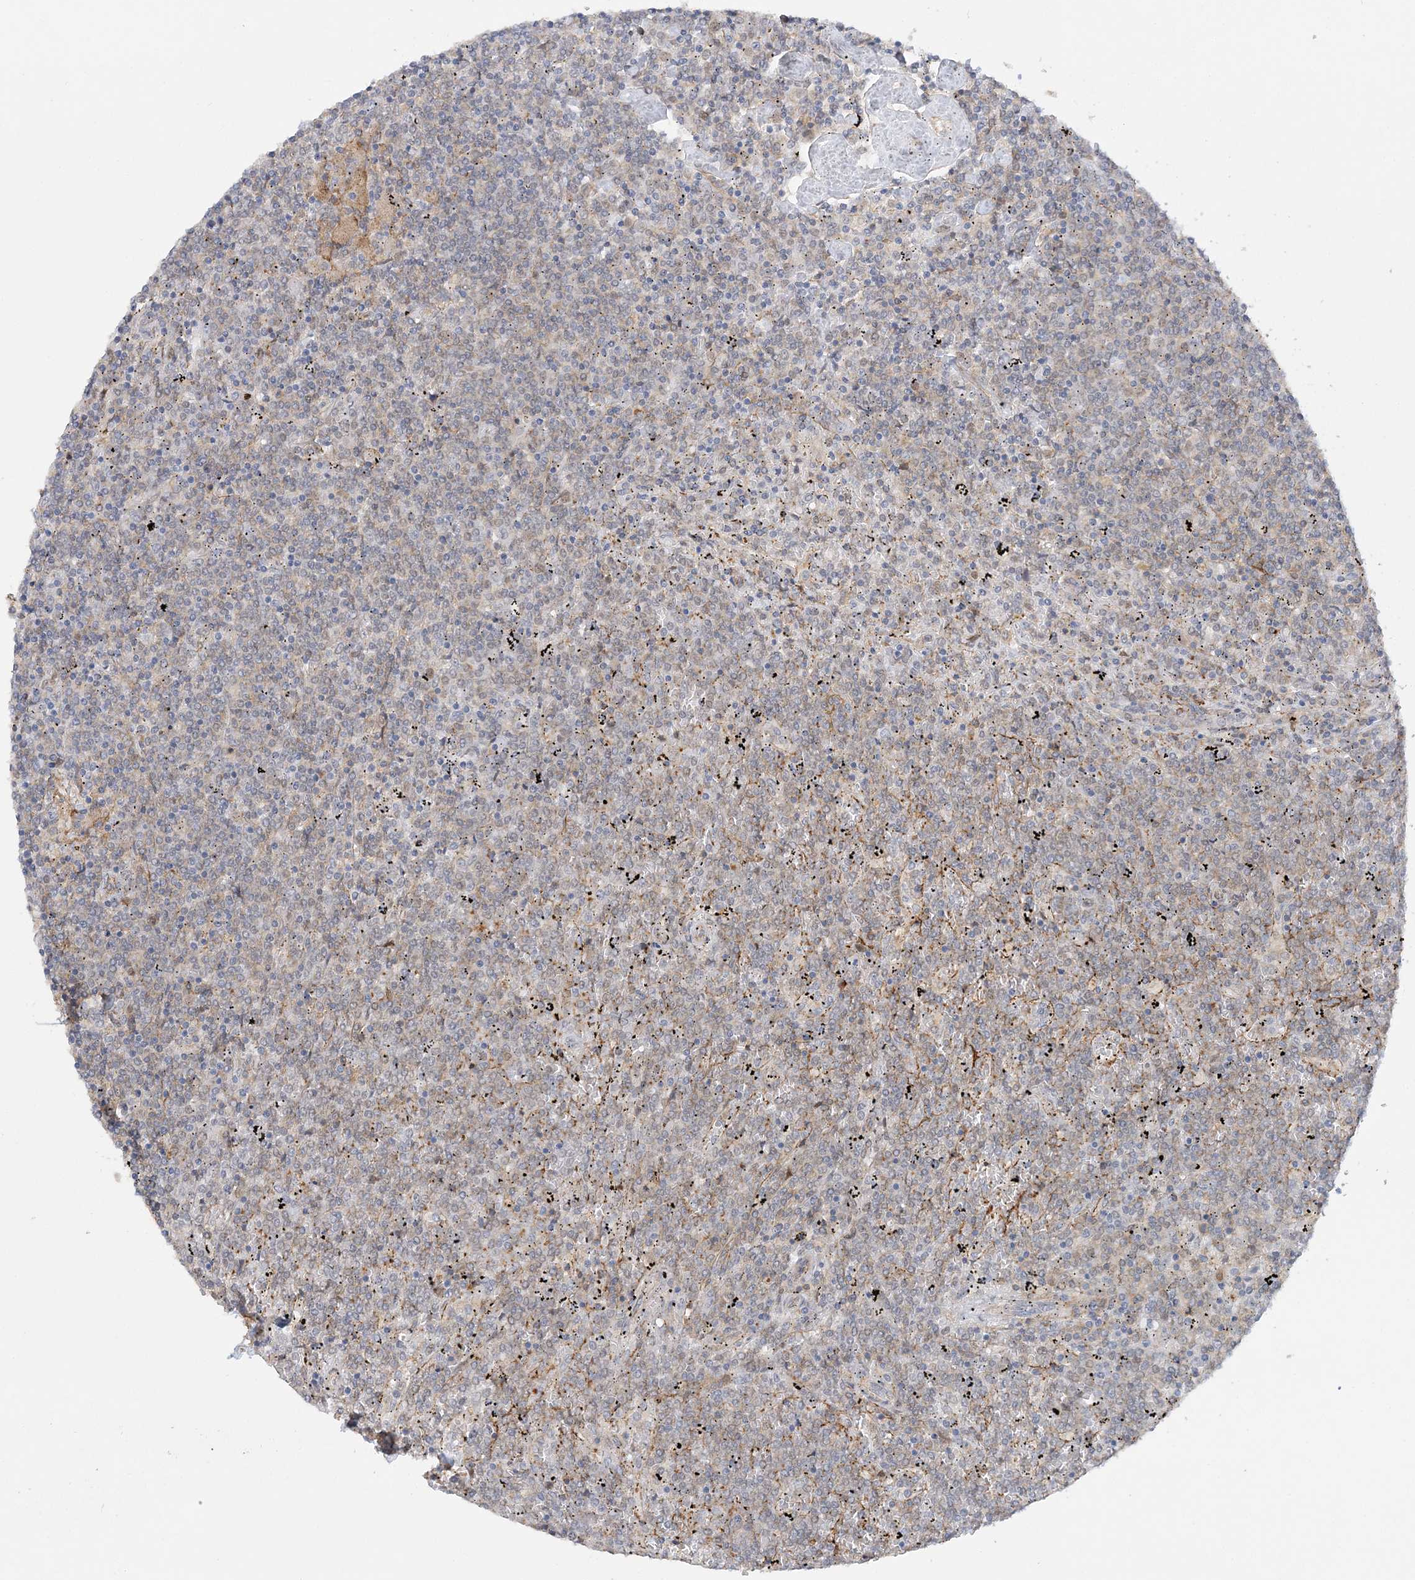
{"staining": {"intensity": "negative", "quantity": "none", "location": "none"}, "tissue": "lymphoma", "cell_type": "Tumor cells", "image_type": "cancer", "snomed": [{"axis": "morphology", "description": "Malignant lymphoma, non-Hodgkin's type, Low grade"}, {"axis": "topography", "description": "Spleen"}], "caption": "This is an IHC photomicrograph of lymphoma. There is no expression in tumor cells.", "gene": "MAT2B", "patient": {"sex": "female", "age": 19}}